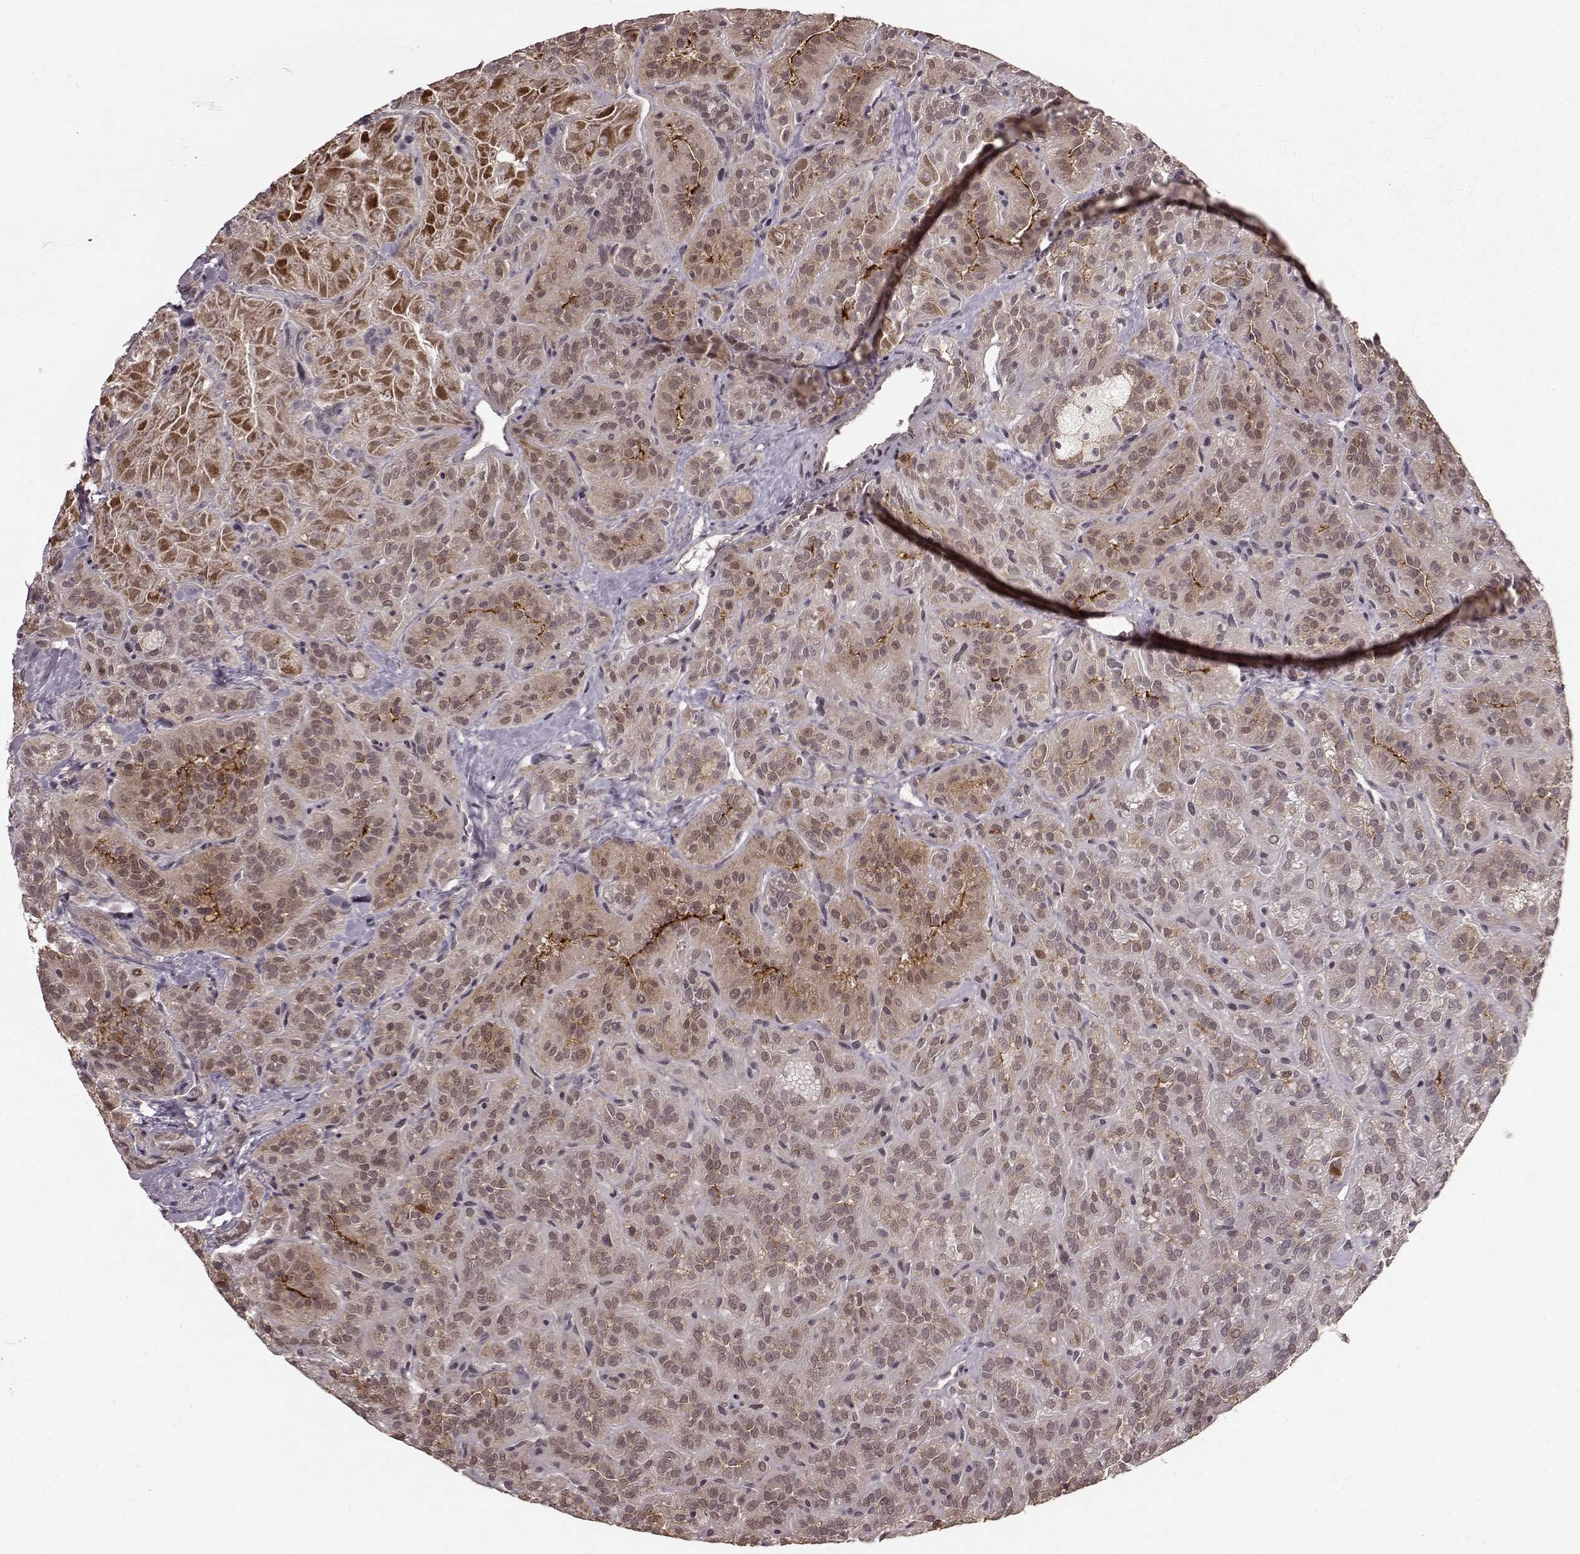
{"staining": {"intensity": "weak", "quantity": ">75%", "location": "cytoplasmic/membranous"}, "tissue": "thyroid cancer", "cell_type": "Tumor cells", "image_type": "cancer", "snomed": [{"axis": "morphology", "description": "Papillary adenocarcinoma, NOS"}, {"axis": "topography", "description": "Thyroid gland"}], "caption": "Protein staining of papillary adenocarcinoma (thyroid) tissue demonstrates weak cytoplasmic/membranous positivity in approximately >75% of tumor cells. Ihc stains the protein in brown and the nuclei are stained blue.", "gene": "PLCB4", "patient": {"sex": "female", "age": 45}}